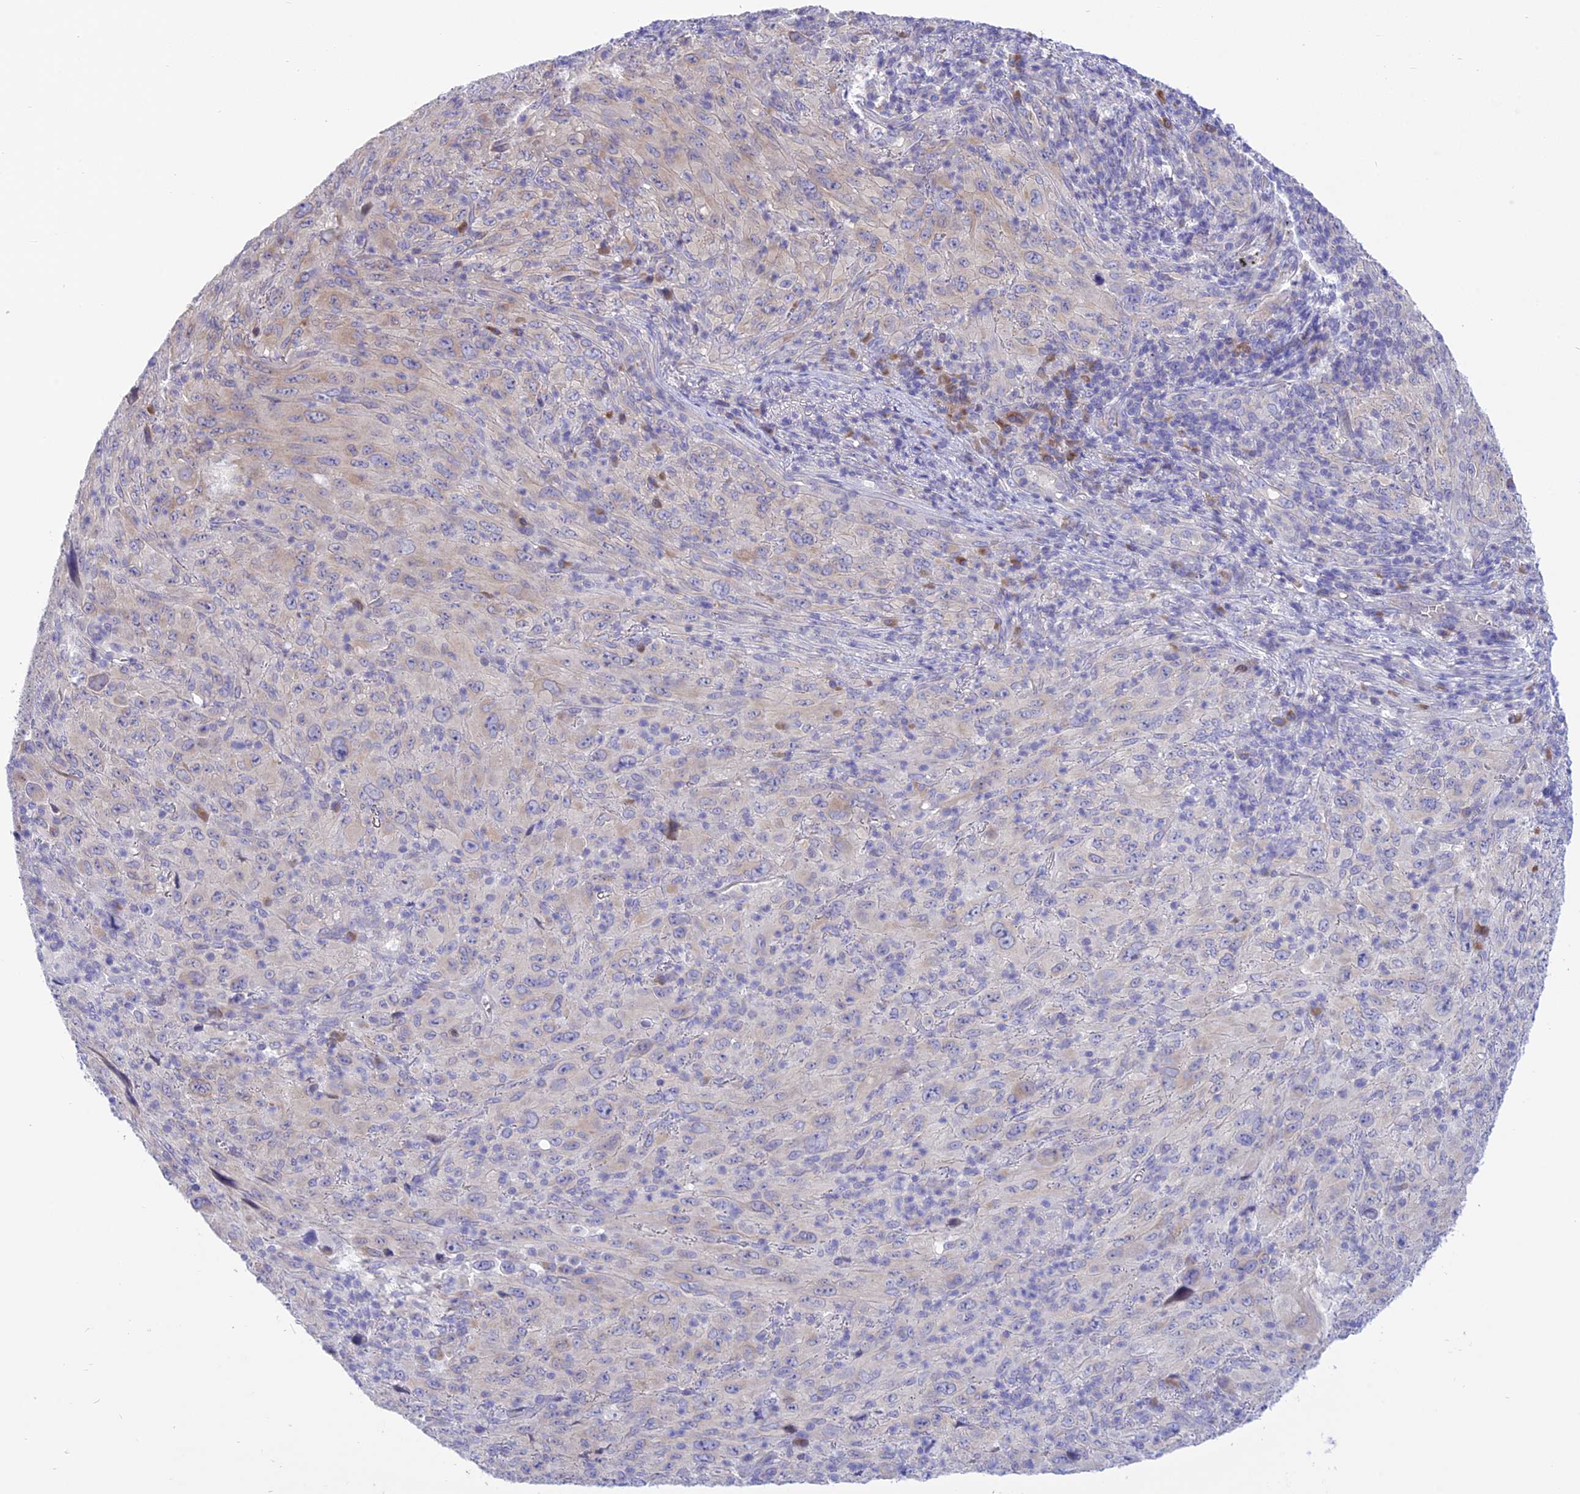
{"staining": {"intensity": "negative", "quantity": "none", "location": "none"}, "tissue": "melanoma", "cell_type": "Tumor cells", "image_type": "cancer", "snomed": [{"axis": "morphology", "description": "Malignant melanoma, Metastatic site"}, {"axis": "topography", "description": "Skin"}], "caption": "An image of human melanoma is negative for staining in tumor cells.", "gene": "DCAF16", "patient": {"sex": "female", "age": 56}}